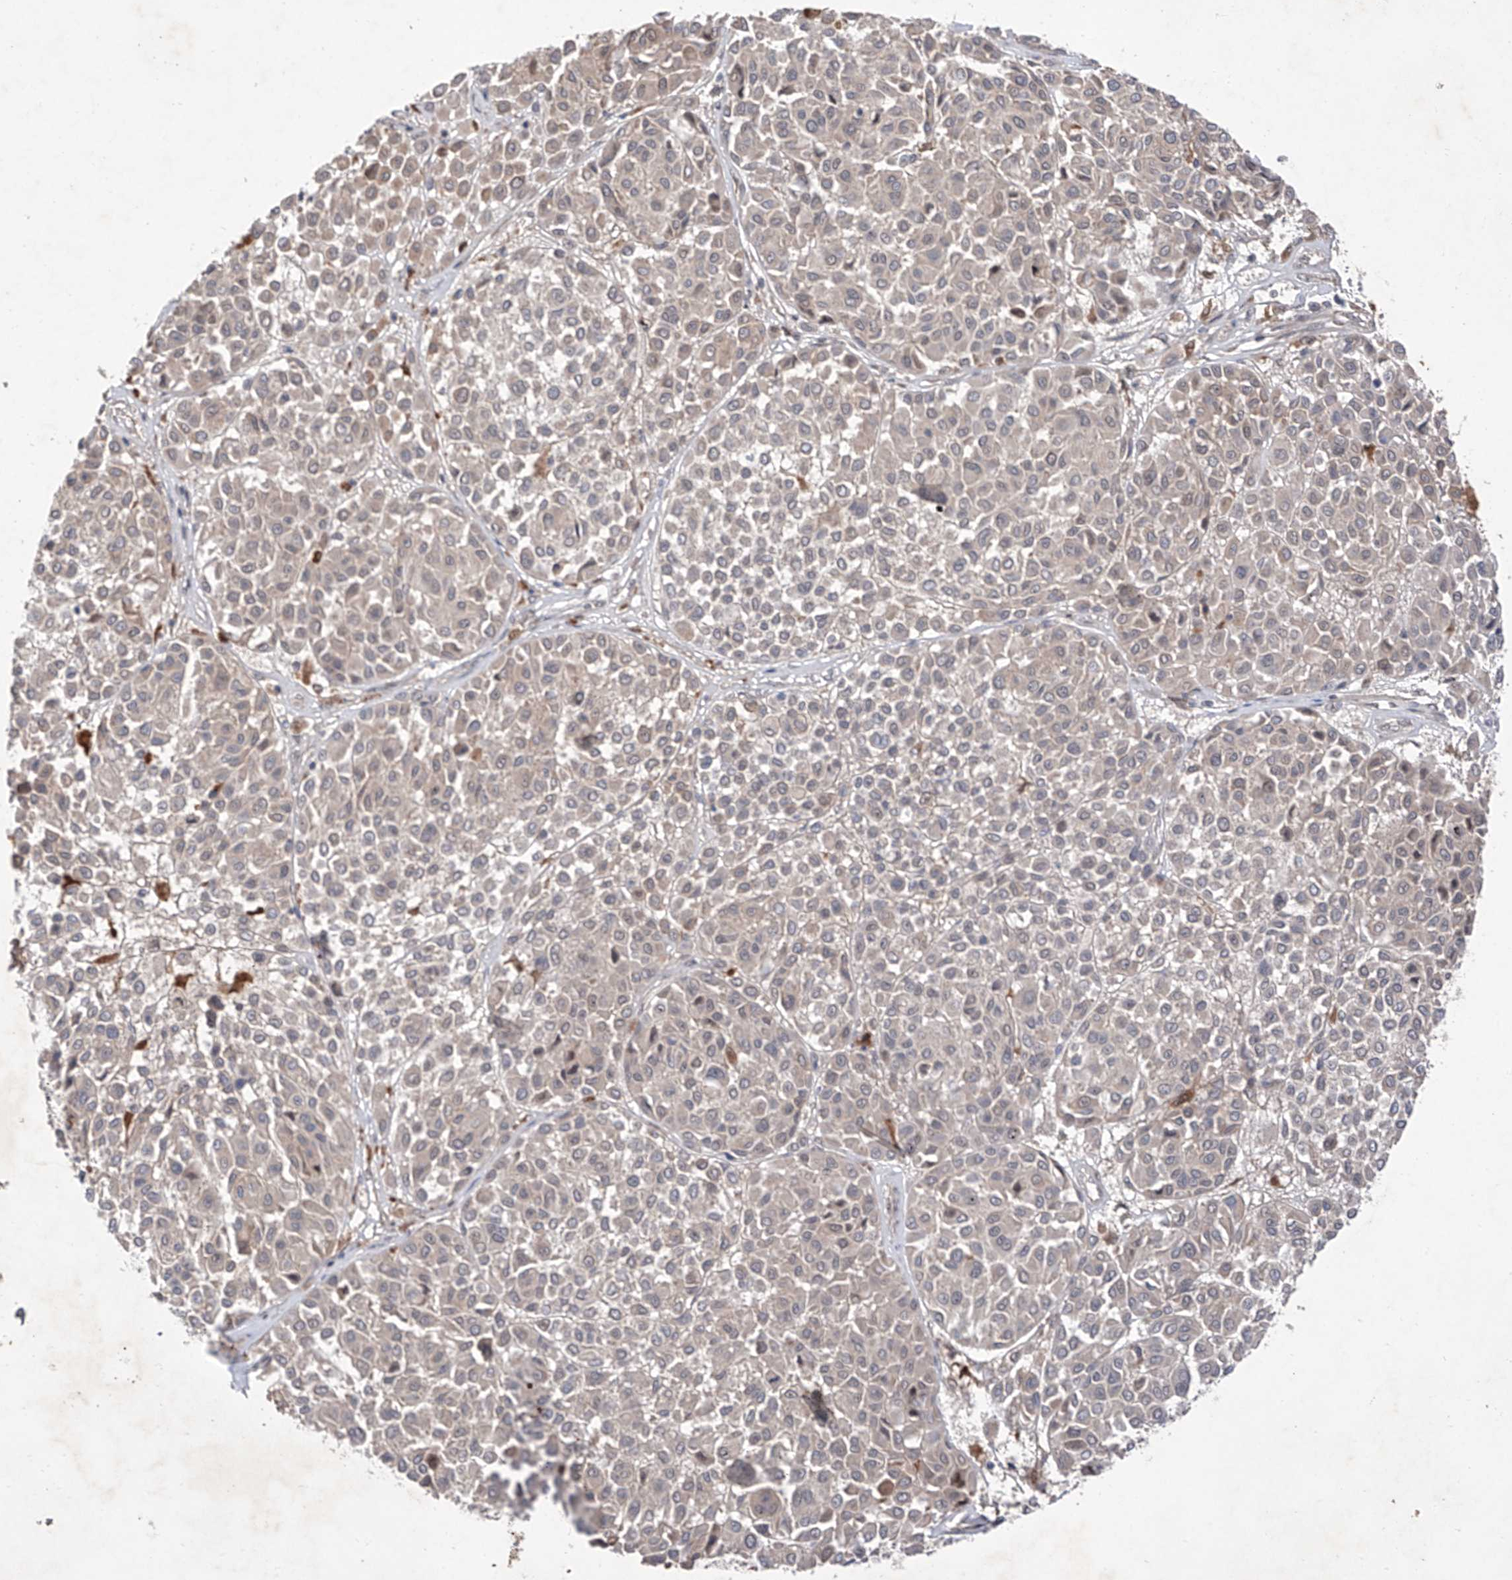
{"staining": {"intensity": "negative", "quantity": "none", "location": "none"}, "tissue": "melanoma", "cell_type": "Tumor cells", "image_type": "cancer", "snomed": [{"axis": "morphology", "description": "Malignant melanoma, Metastatic site"}, {"axis": "topography", "description": "Soft tissue"}], "caption": "IHC micrograph of neoplastic tissue: human melanoma stained with DAB (3,3'-diaminobenzidine) reveals no significant protein staining in tumor cells.", "gene": "FAM135A", "patient": {"sex": "male", "age": 41}}